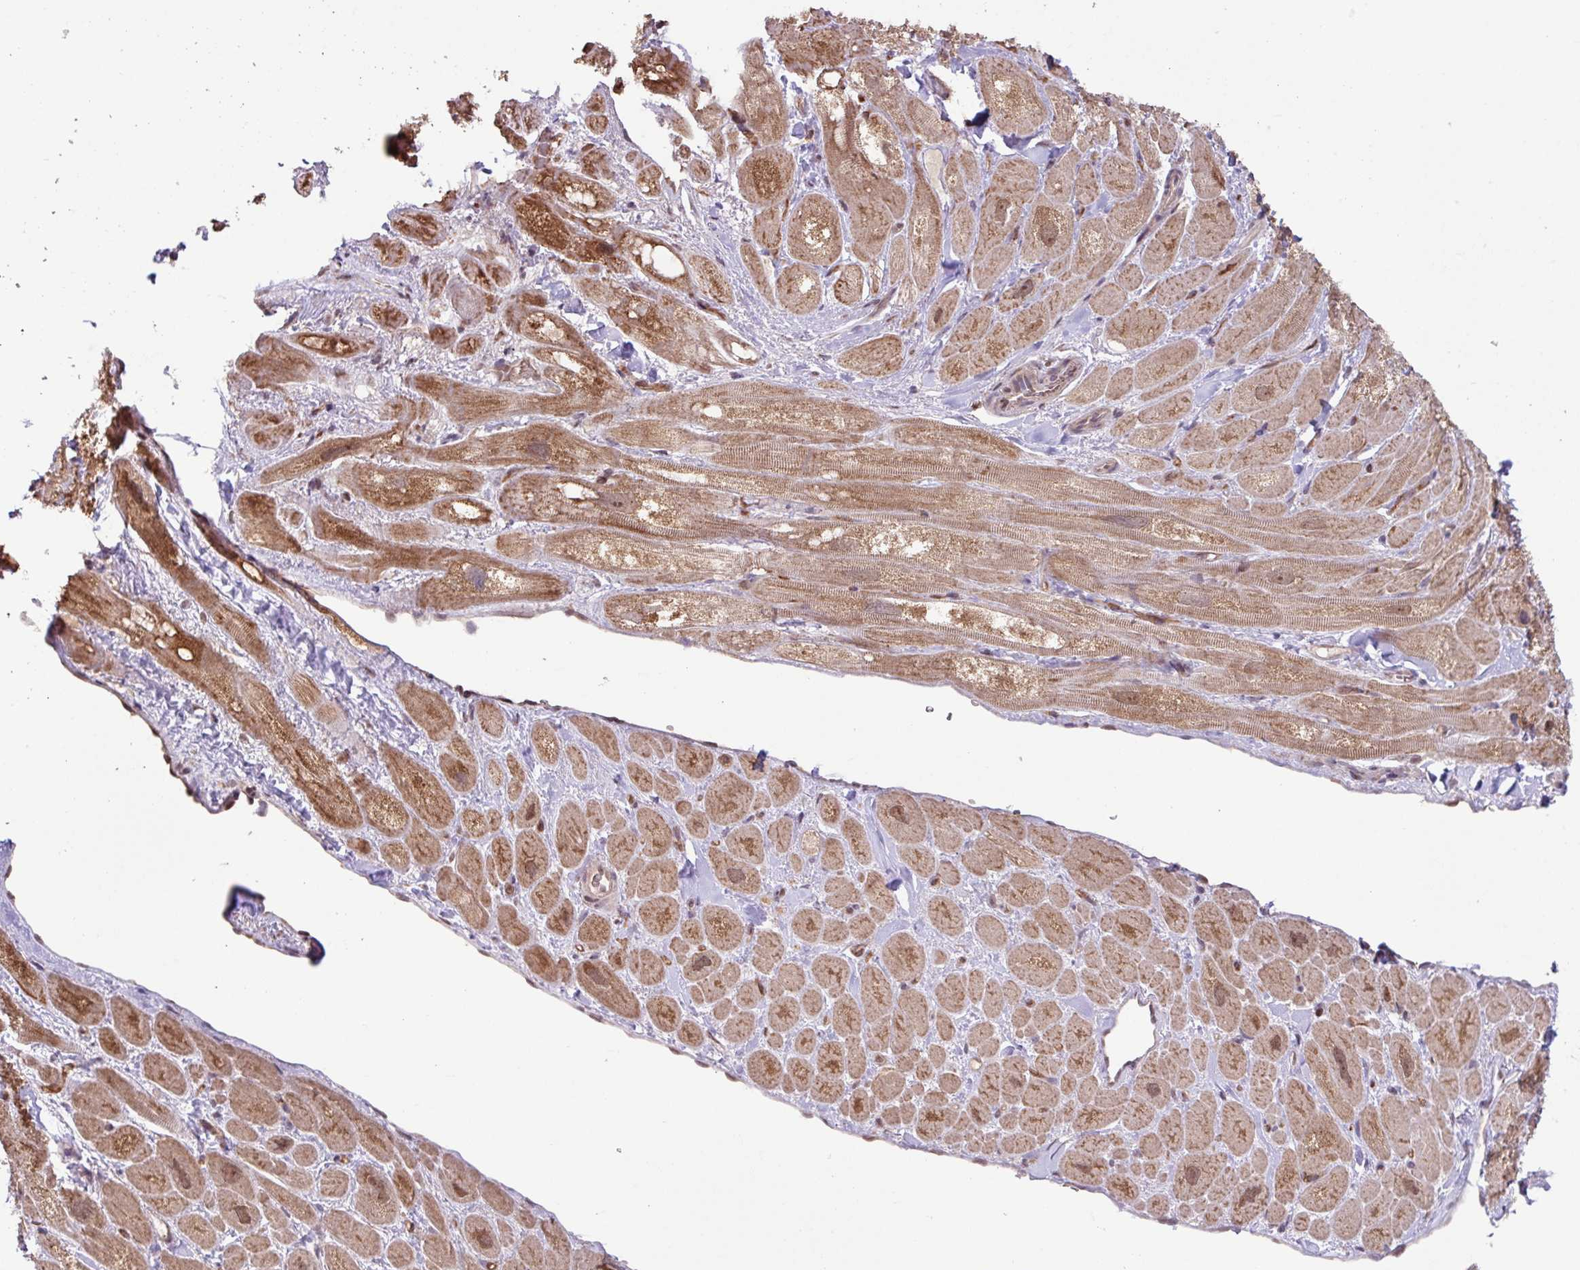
{"staining": {"intensity": "moderate", "quantity": ">75%", "location": "cytoplasmic/membranous,nuclear"}, "tissue": "heart muscle", "cell_type": "Cardiomyocytes", "image_type": "normal", "snomed": [{"axis": "morphology", "description": "Normal tissue, NOS"}, {"axis": "topography", "description": "Heart"}], "caption": "This is a photomicrograph of immunohistochemistry (IHC) staining of normal heart muscle, which shows moderate positivity in the cytoplasmic/membranous,nuclear of cardiomyocytes.", "gene": "GON7", "patient": {"sex": "male", "age": 49}}